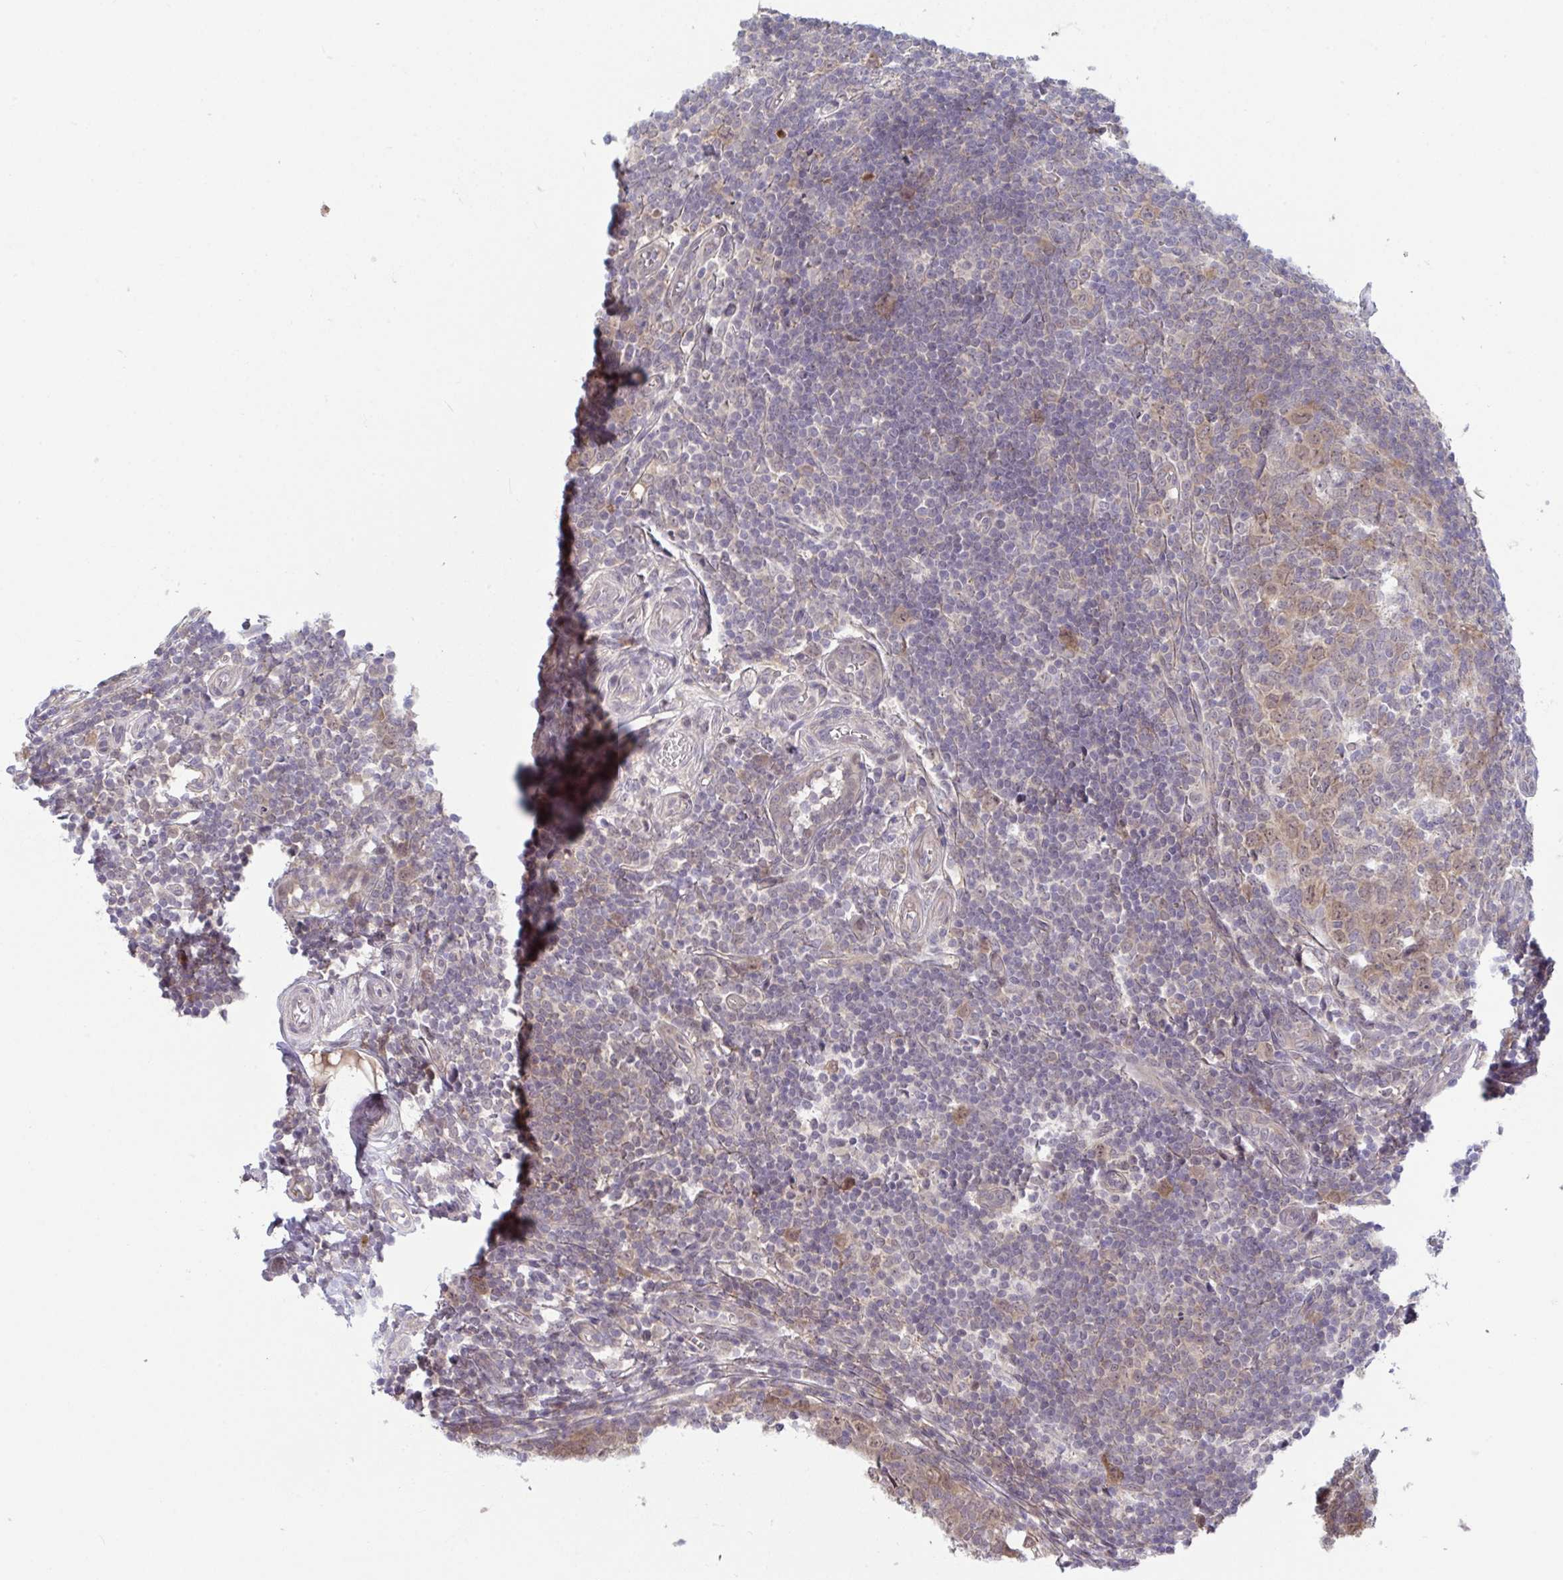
{"staining": {"intensity": "moderate", "quantity": "25%-75%", "location": "cytoplasmic/membranous"}, "tissue": "appendix", "cell_type": "Glandular cells", "image_type": "normal", "snomed": [{"axis": "morphology", "description": "Normal tissue, NOS"}, {"axis": "topography", "description": "Appendix"}], "caption": "Protein expression analysis of unremarkable human appendix reveals moderate cytoplasmic/membranous expression in approximately 25%-75% of glandular cells.", "gene": "RIOK1", "patient": {"sex": "male", "age": 18}}